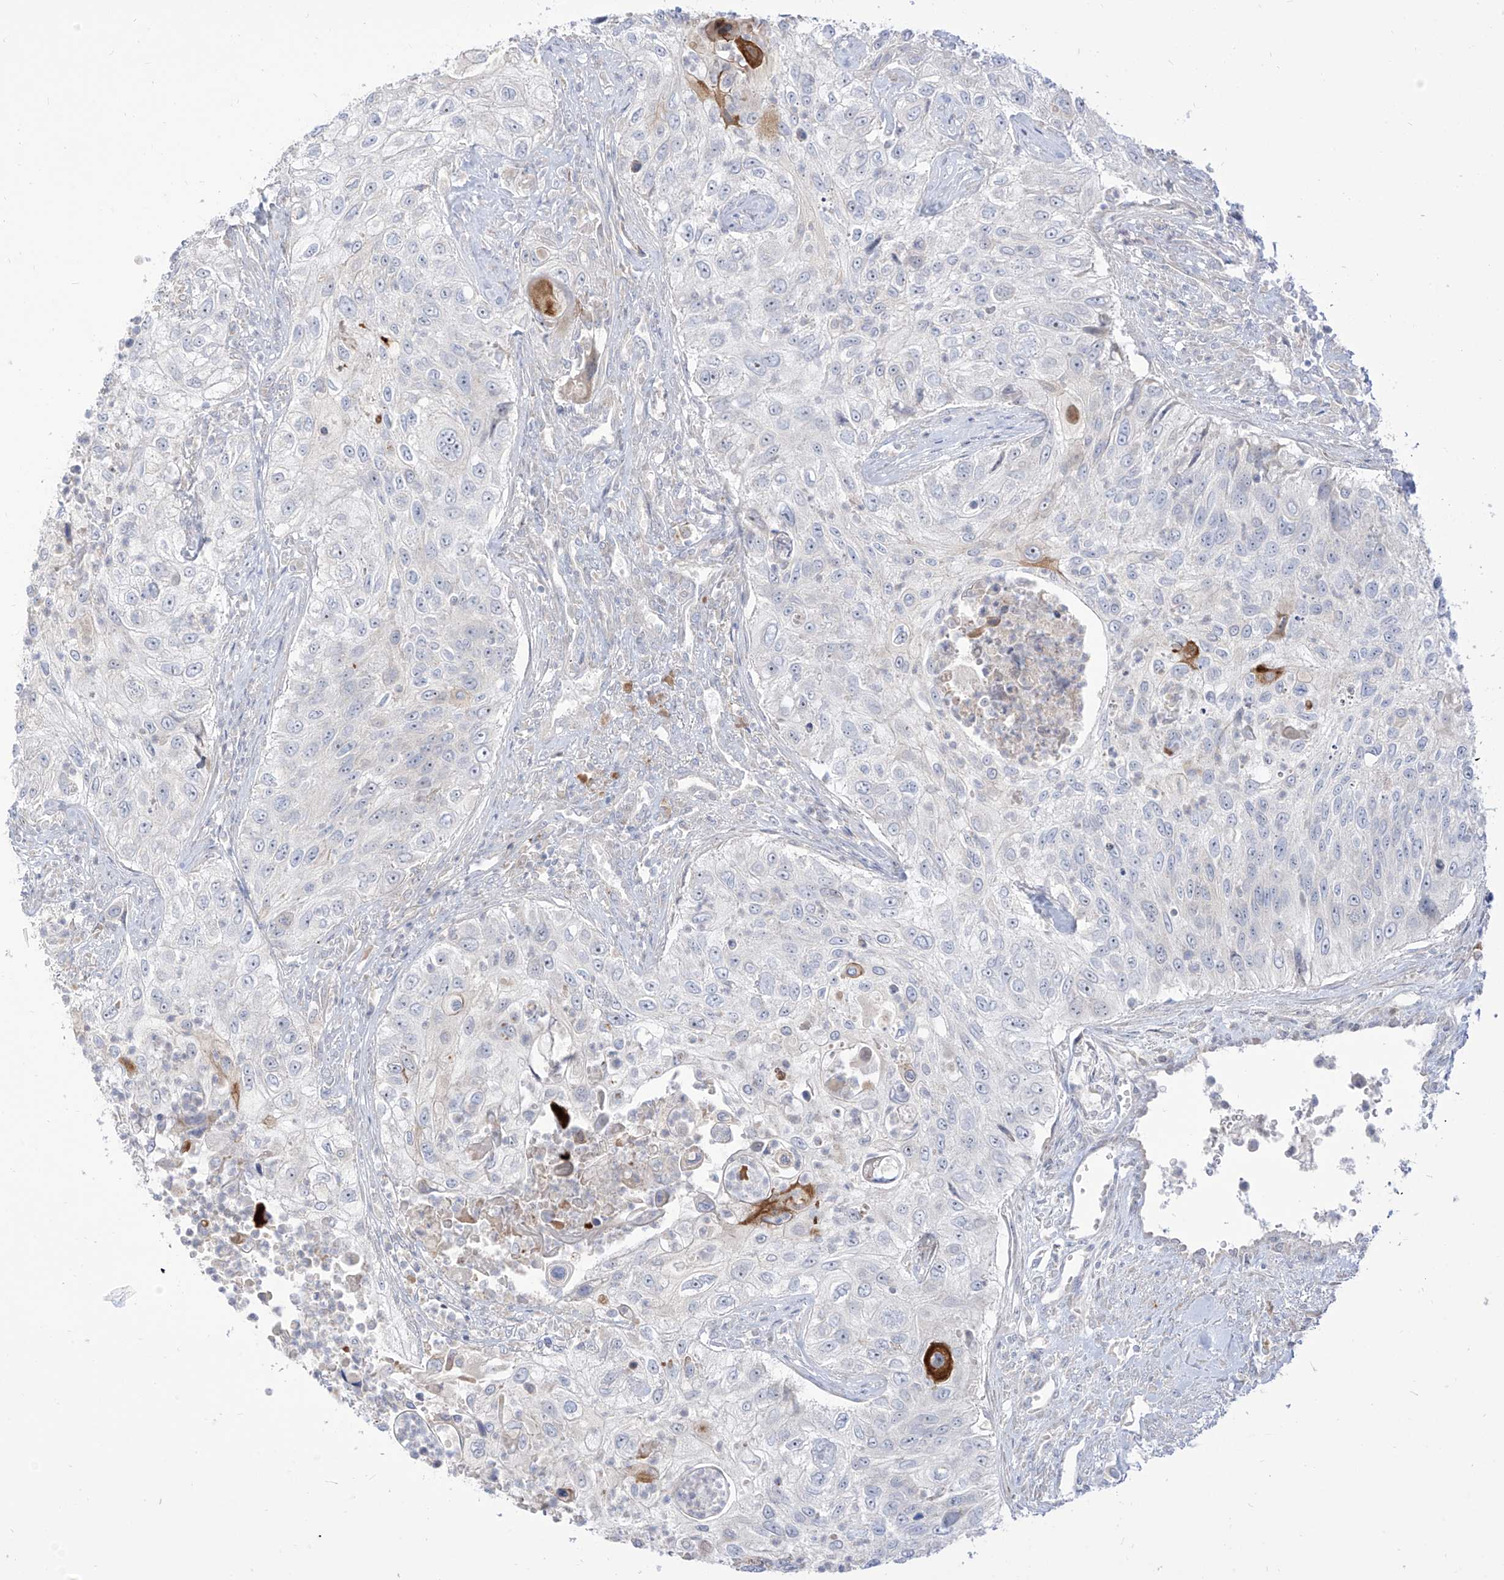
{"staining": {"intensity": "strong", "quantity": "<25%", "location": "cytoplasmic/membranous"}, "tissue": "urothelial cancer", "cell_type": "Tumor cells", "image_type": "cancer", "snomed": [{"axis": "morphology", "description": "Urothelial carcinoma, High grade"}, {"axis": "topography", "description": "Urinary bladder"}], "caption": "This histopathology image shows immunohistochemistry (IHC) staining of human high-grade urothelial carcinoma, with medium strong cytoplasmic/membranous positivity in about <25% of tumor cells.", "gene": "SYTL3", "patient": {"sex": "female", "age": 60}}